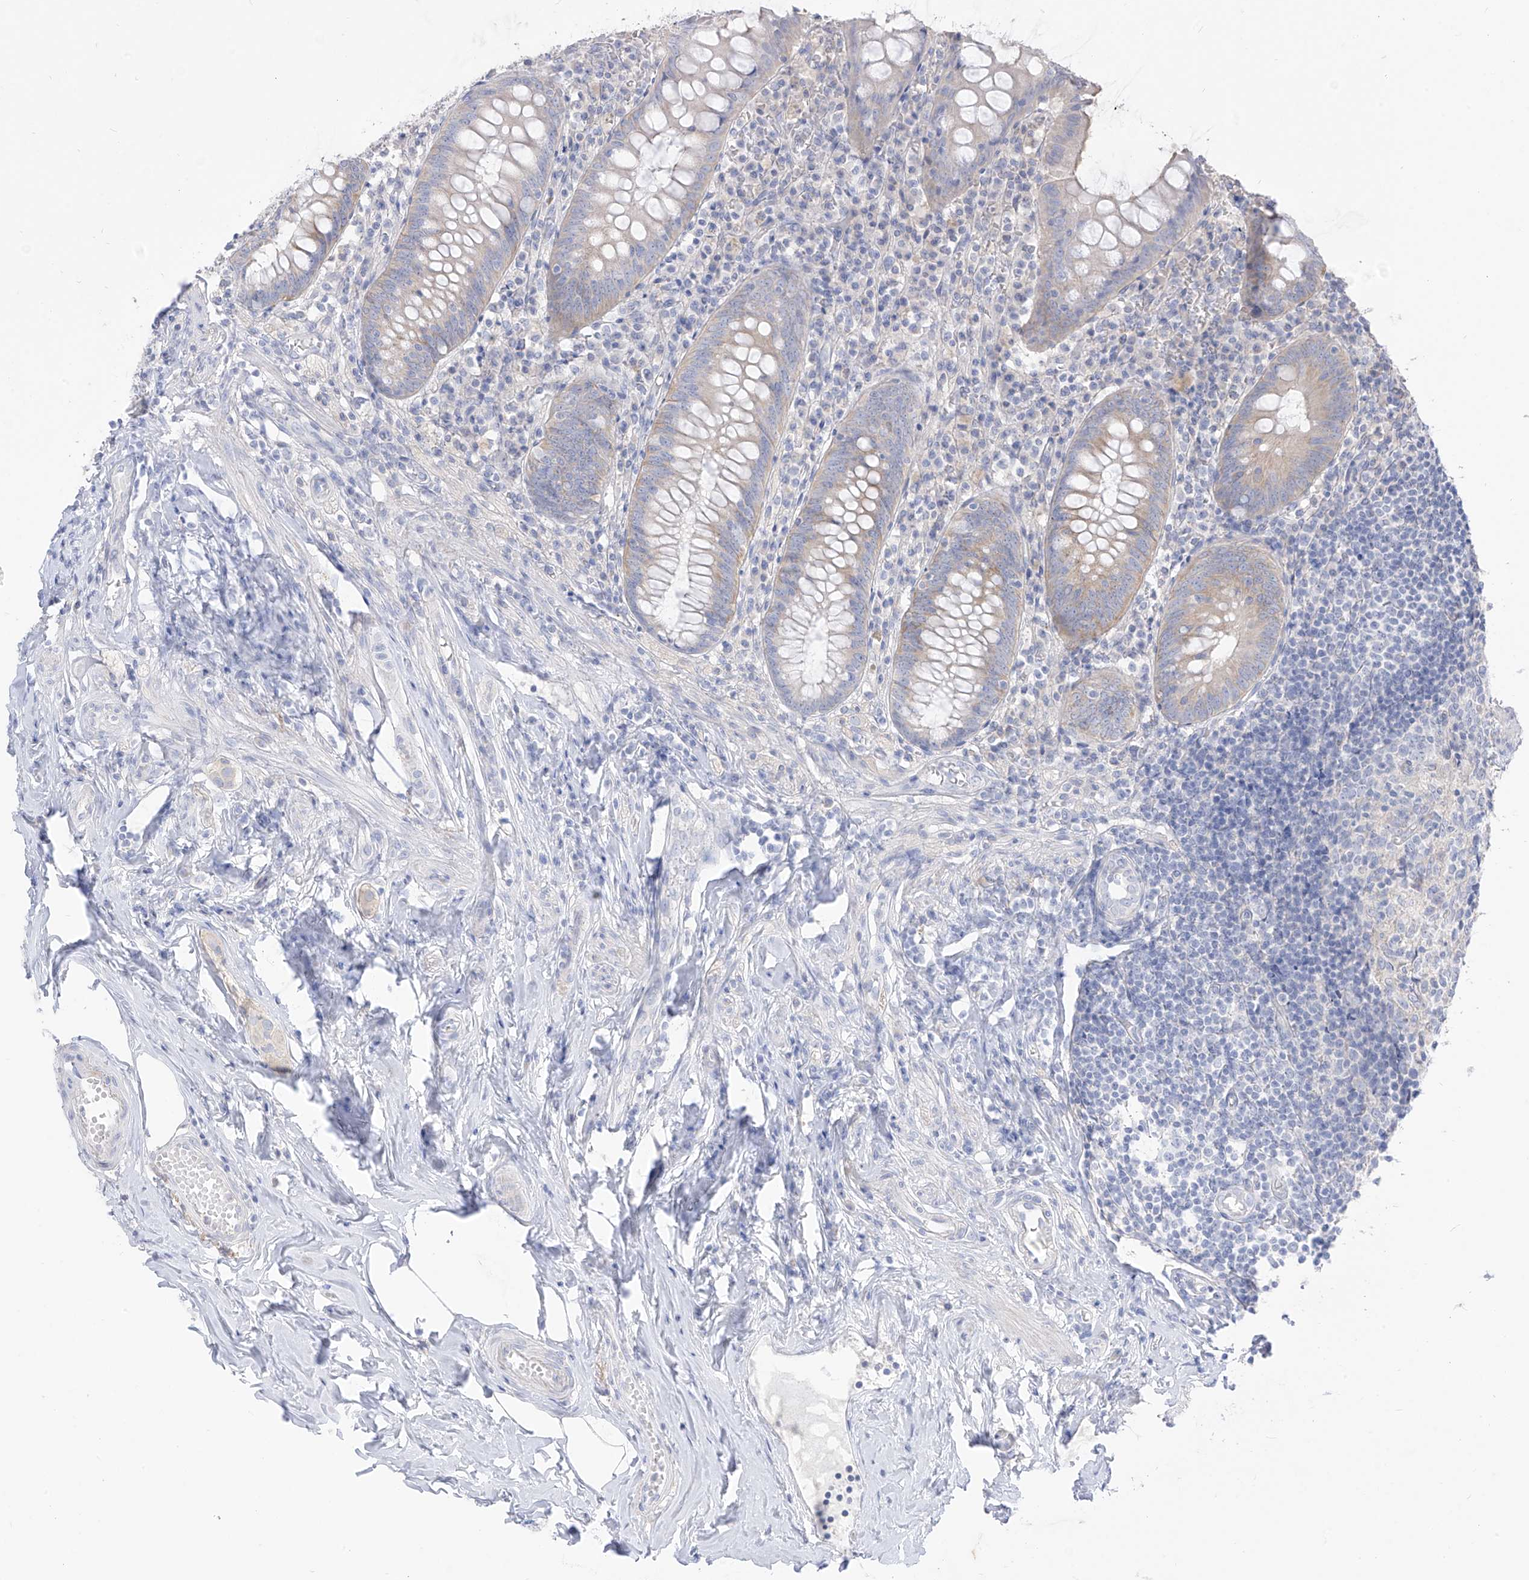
{"staining": {"intensity": "weak", "quantity": "25%-75%", "location": "cytoplasmic/membranous"}, "tissue": "appendix", "cell_type": "Glandular cells", "image_type": "normal", "snomed": [{"axis": "morphology", "description": "Normal tissue, NOS"}, {"axis": "topography", "description": "Appendix"}], "caption": "This histopathology image exhibits IHC staining of unremarkable appendix, with low weak cytoplasmic/membranous expression in approximately 25%-75% of glandular cells.", "gene": "ARHGEF40", "patient": {"sex": "female", "age": 54}}